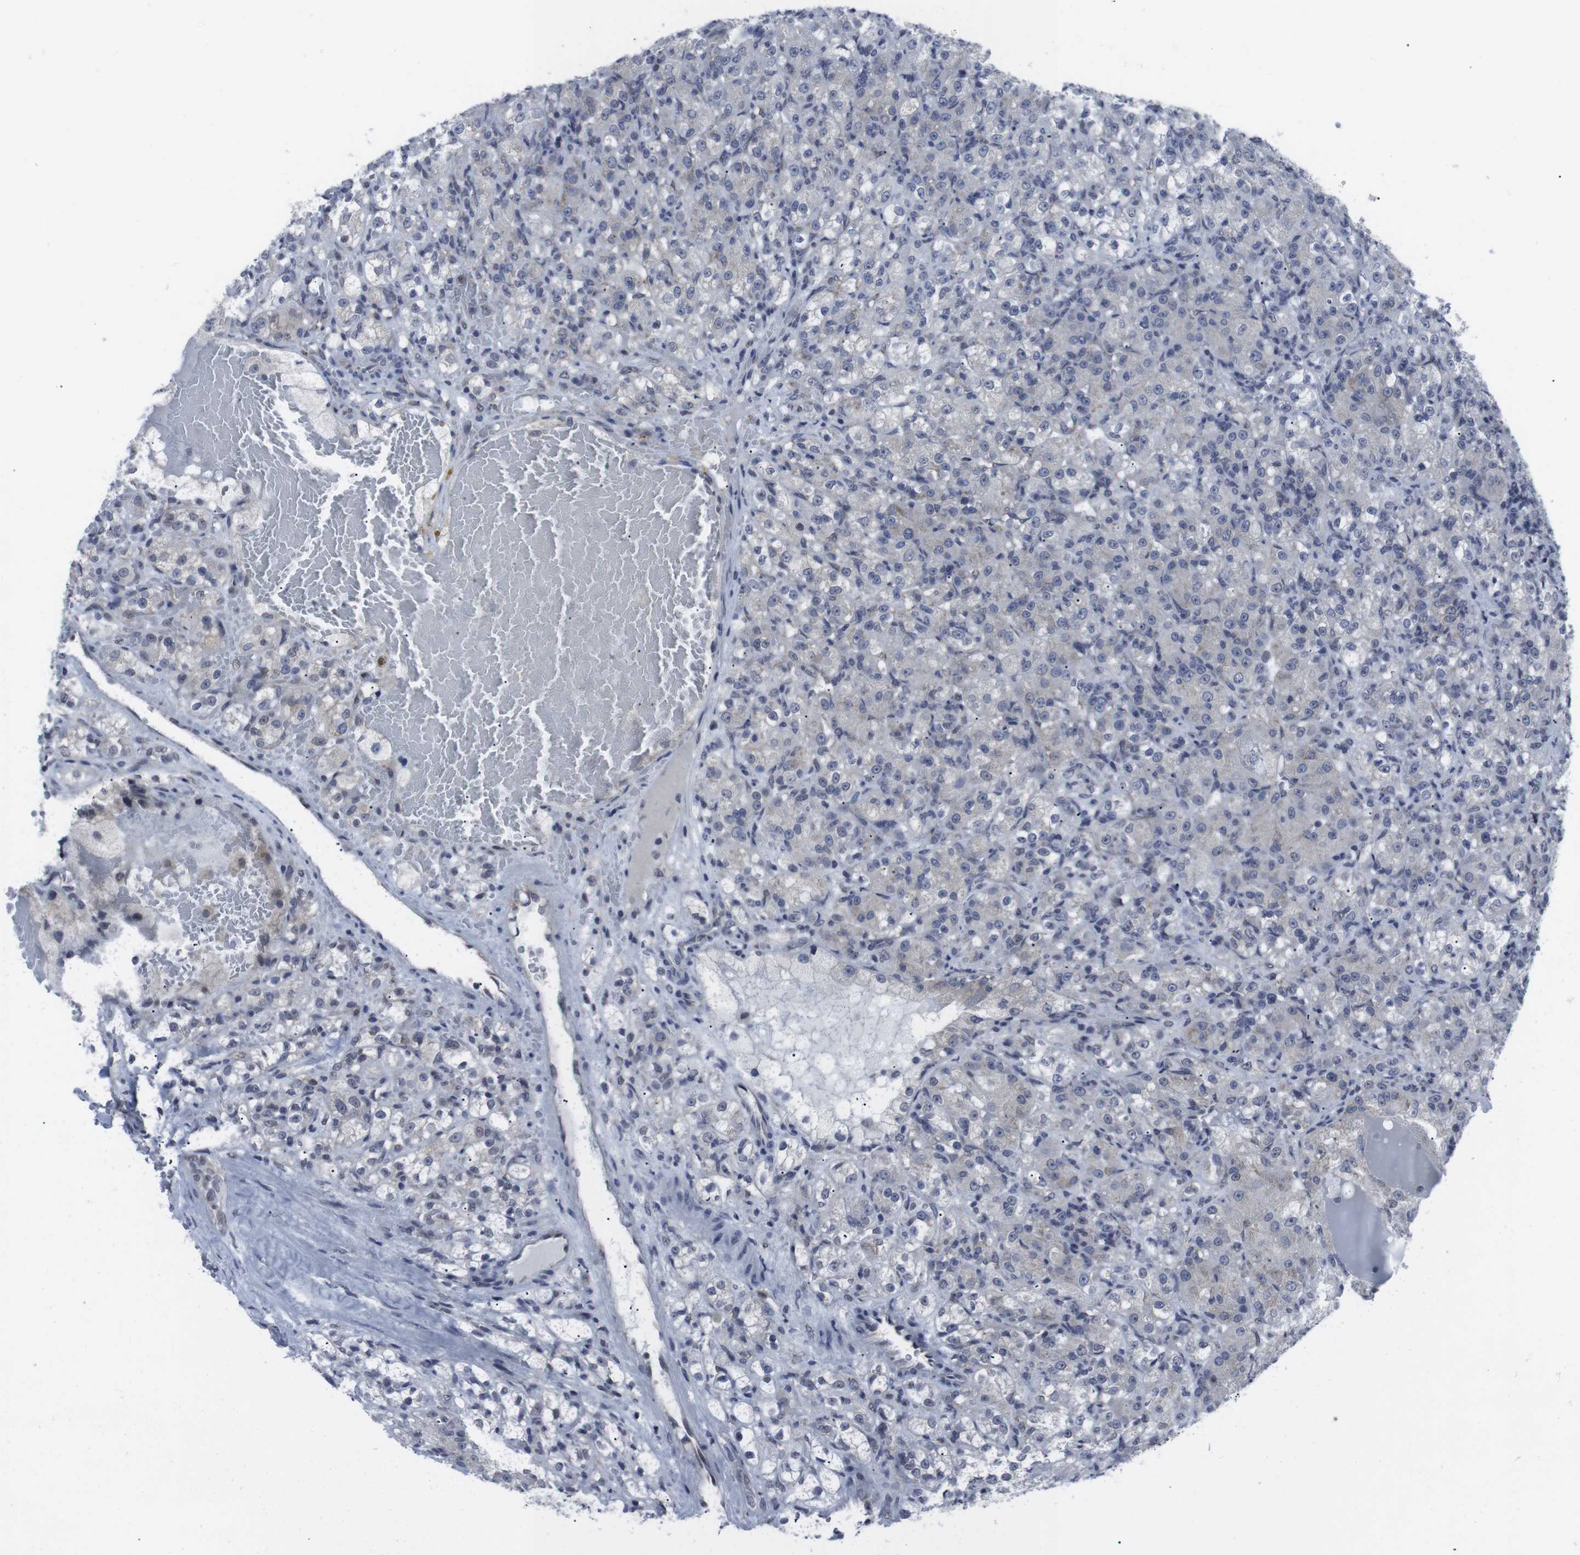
{"staining": {"intensity": "moderate", "quantity": "<25%", "location": "cytoplasmic/membranous,nuclear"}, "tissue": "renal cancer", "cell_type": "Tumor cells", "image_type": "cancer", "snomed": [{"axis": "morphology", "description": "Adenocarcinoma, NOS"}, {"axis": "topography", "description": "Kidney"}], "caption": "High-magnification brightfield microscopy of renal cancer (adenocarcinoma) stained with DAB (3,3'-diaminobenzidine) (brown) and counterstained with hematoxylin (blue). tumor cells exhibit moderate cytoplasmic/membranous and nuclear staining is identified in approximately<25% of cells. The staining is performed using DAB (3,3'-diaminobenzidine) brown chromogen to label protein expression. The nuclei are counter-stained blue using hematoxylin.", "gene": "GEMIN2", "patient": {"sex": "male", "age": 61}}